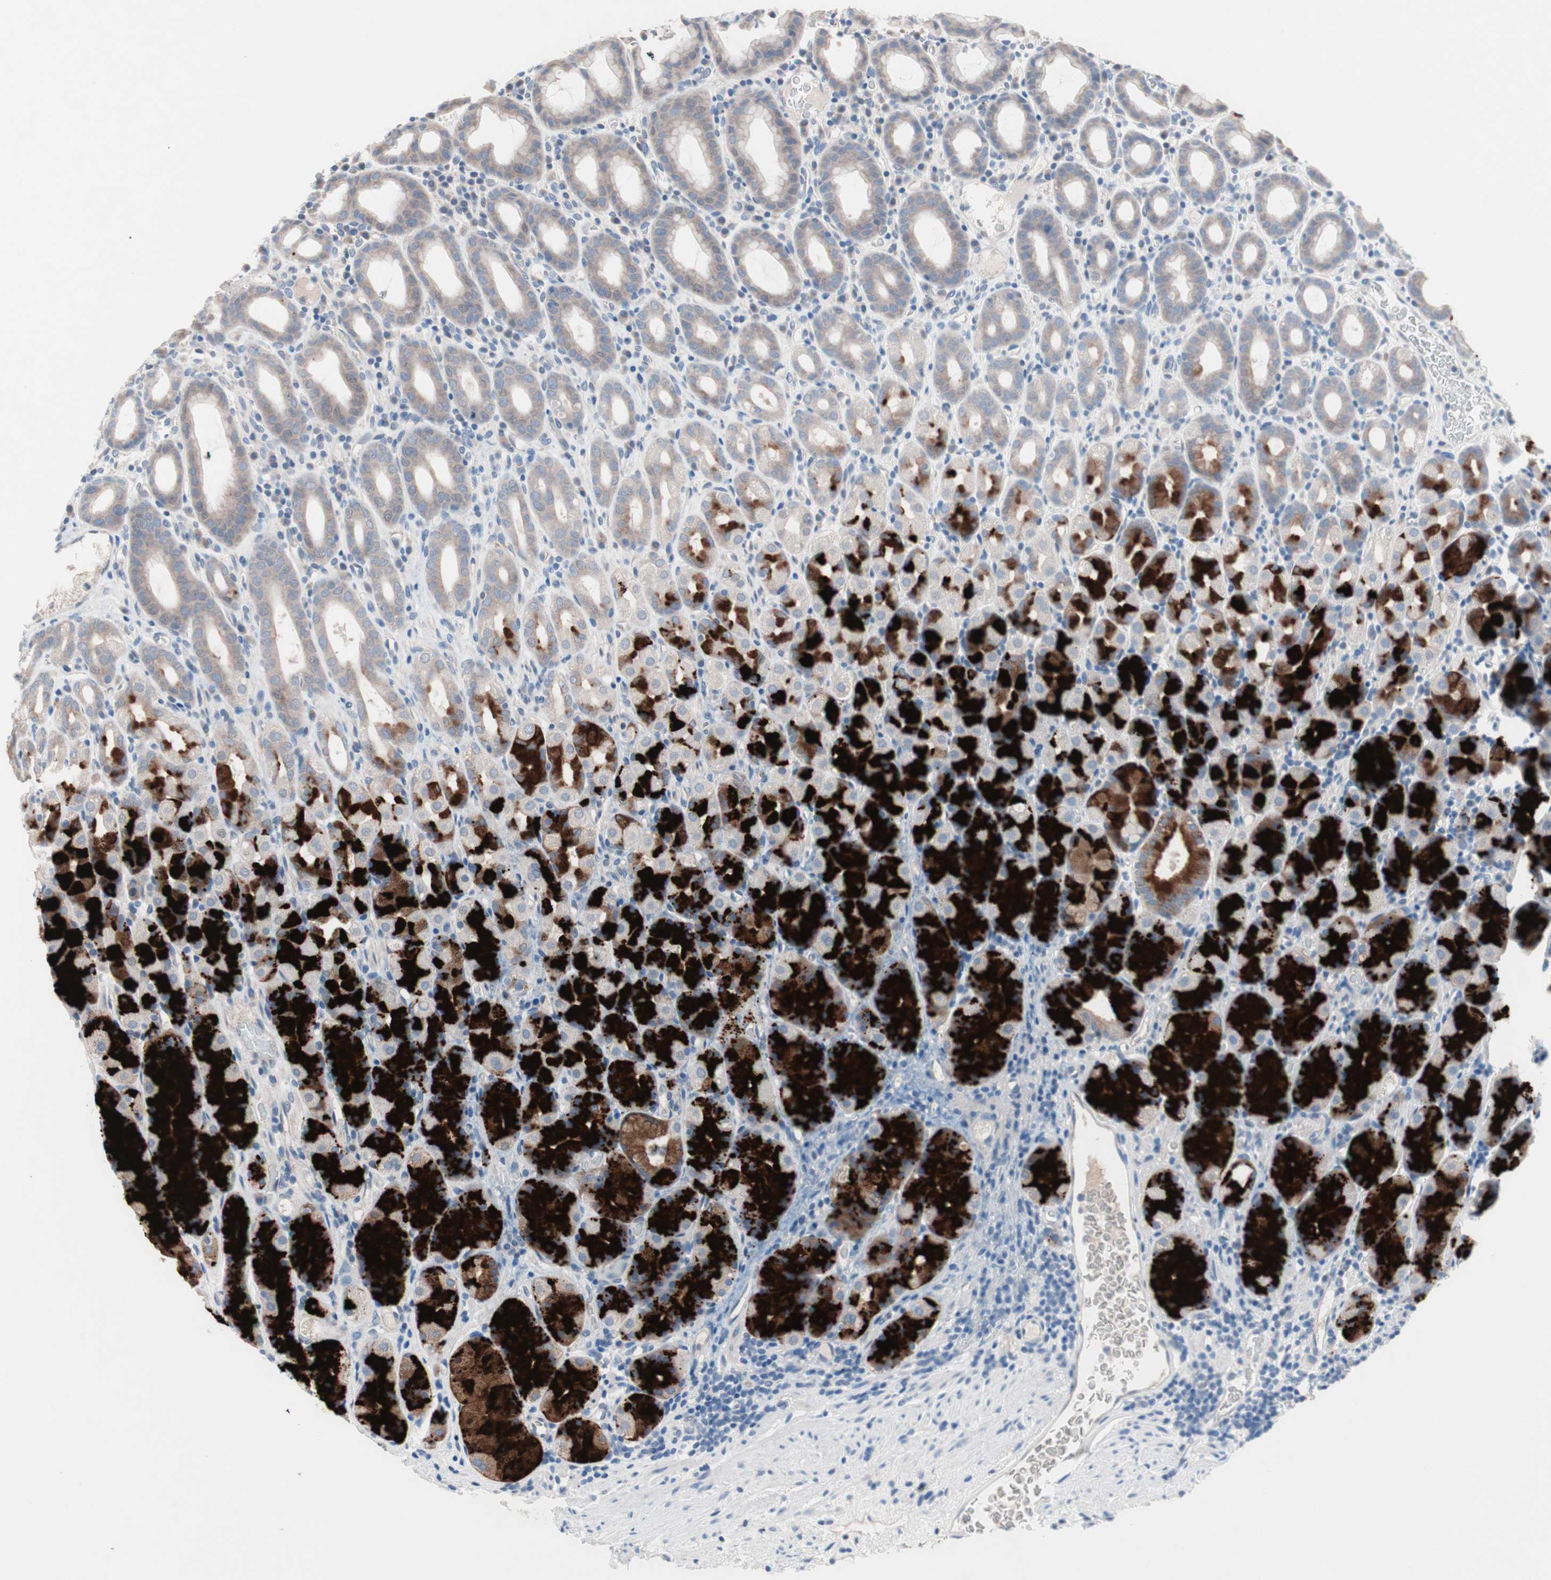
{"staining": {"intensity": "strong", "quantity": "25%-75%", "location": "cytoplasmic/membranous"}, "tissue": "stomach", "cell_type": "Glandular cells", "image_type": "normal", "snomed": [{"axis": "morphology", "description": "Normal tissue, NOS"}, {"axis": "topography", "description": "Stomach, upper"}], "caption": "A histopathology image showing strong cytoplasmic/membranous staining in about 25%-75% of glandular cells in unremarkable stomach, as visualized by brown immunohistochemical staining.", "gene": "ULBP1", "patient": {"sex": "male", "age": 68}}